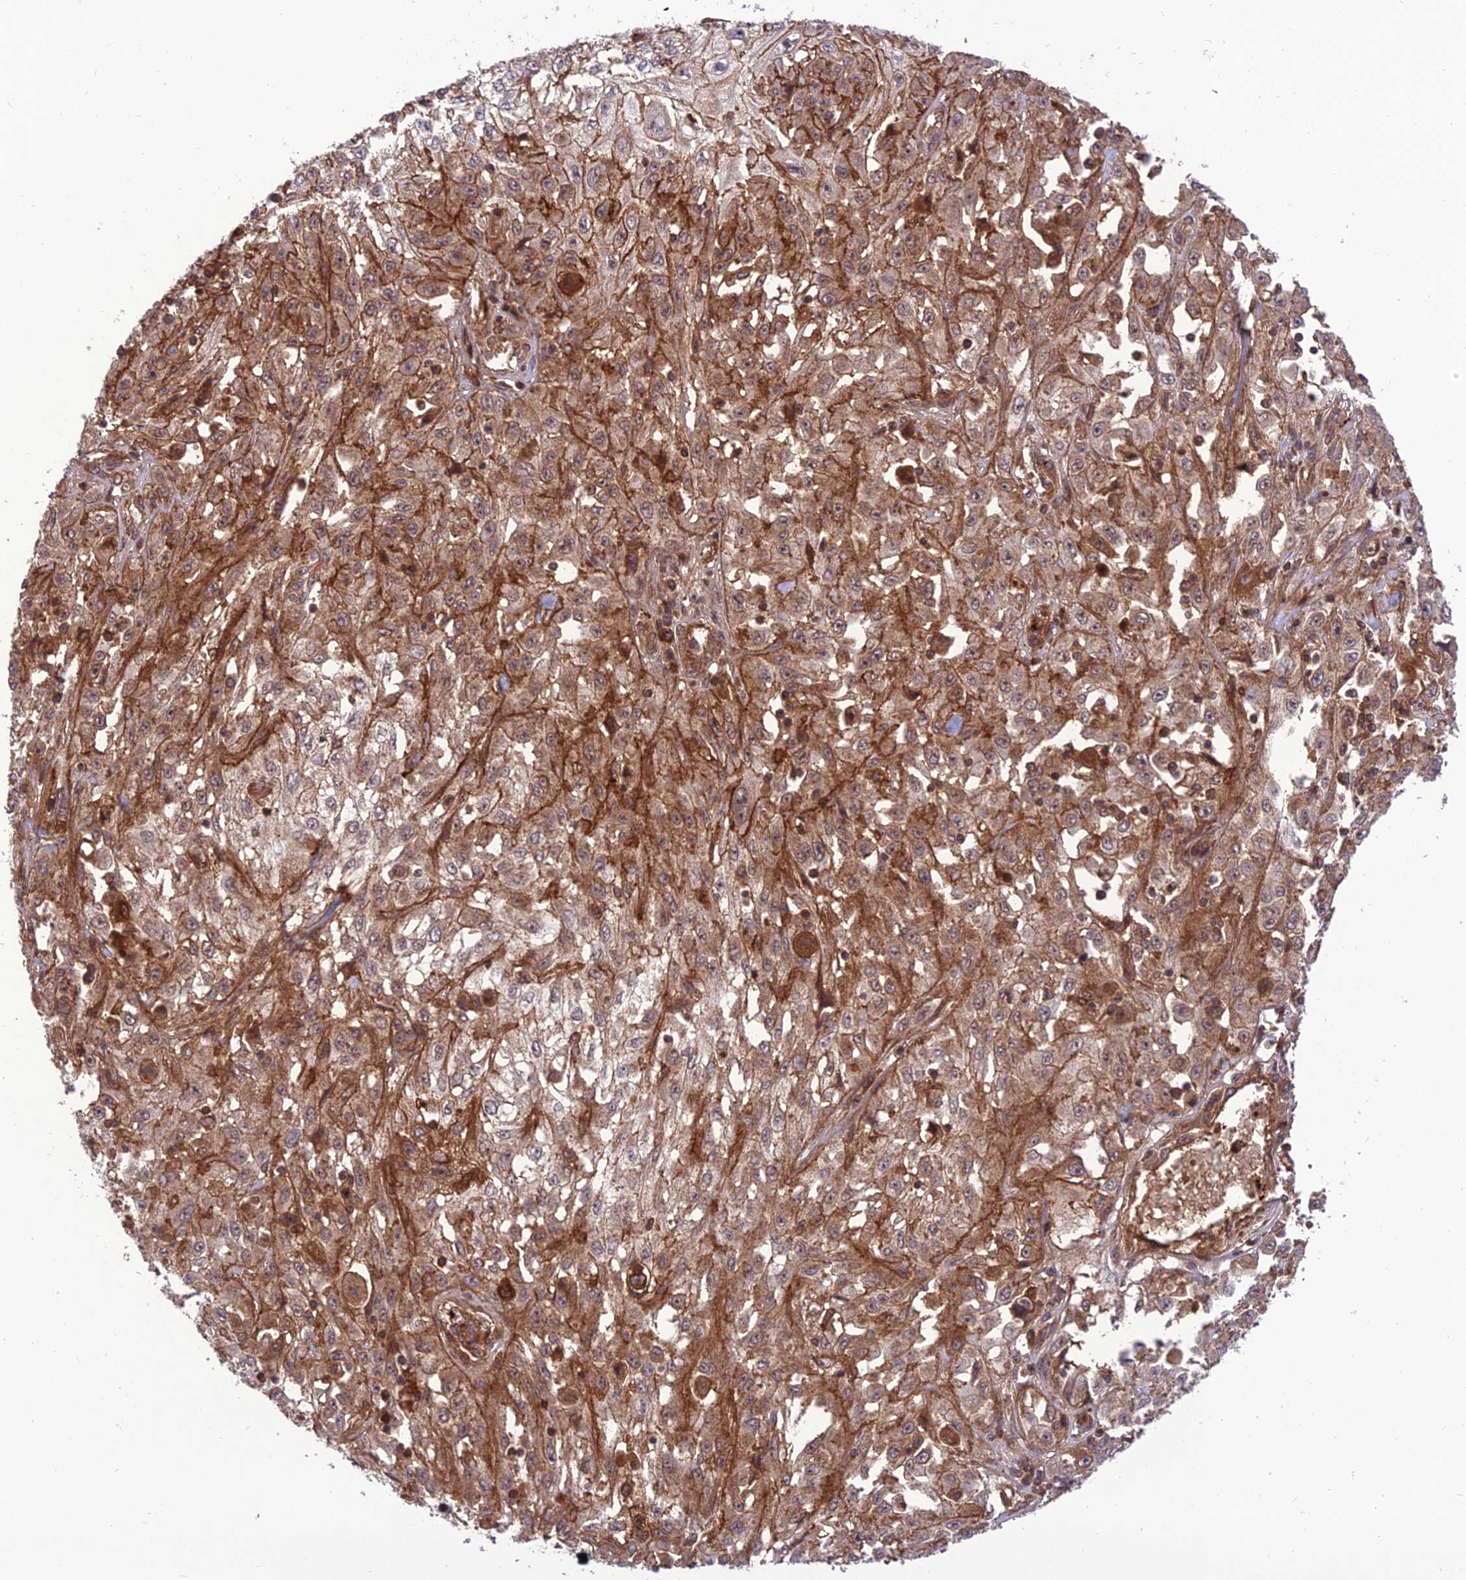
{"staining": {"intensity": "moderate", "quantity": "25%-75%", "location": "cytoplasmic/membranous"}, "tissue": "skin cancer", "cell_type": "Tumor cells", "image_type": "cancer", "snomed": [{"axis": "morphology", "description": "Squamous cell carcinoma, NOS"}, {"axis": "morphology", "description": "Squamous cell carcinoma, metastatic, NOS"}, {"axis": "topography", "description": "Skin"}, {"axis": "topography", "description": "Lymph node"}], "caption": "About 25%-75% of tumor cells in human skin metastatic squamous cell carcinoma demonstrate moderate cytoplasmic/membranous protein expression as visualized by brown immunohistochemical staining.", "gene": "NDUFC1", "patient": {"sex": "male", "age": 75}}